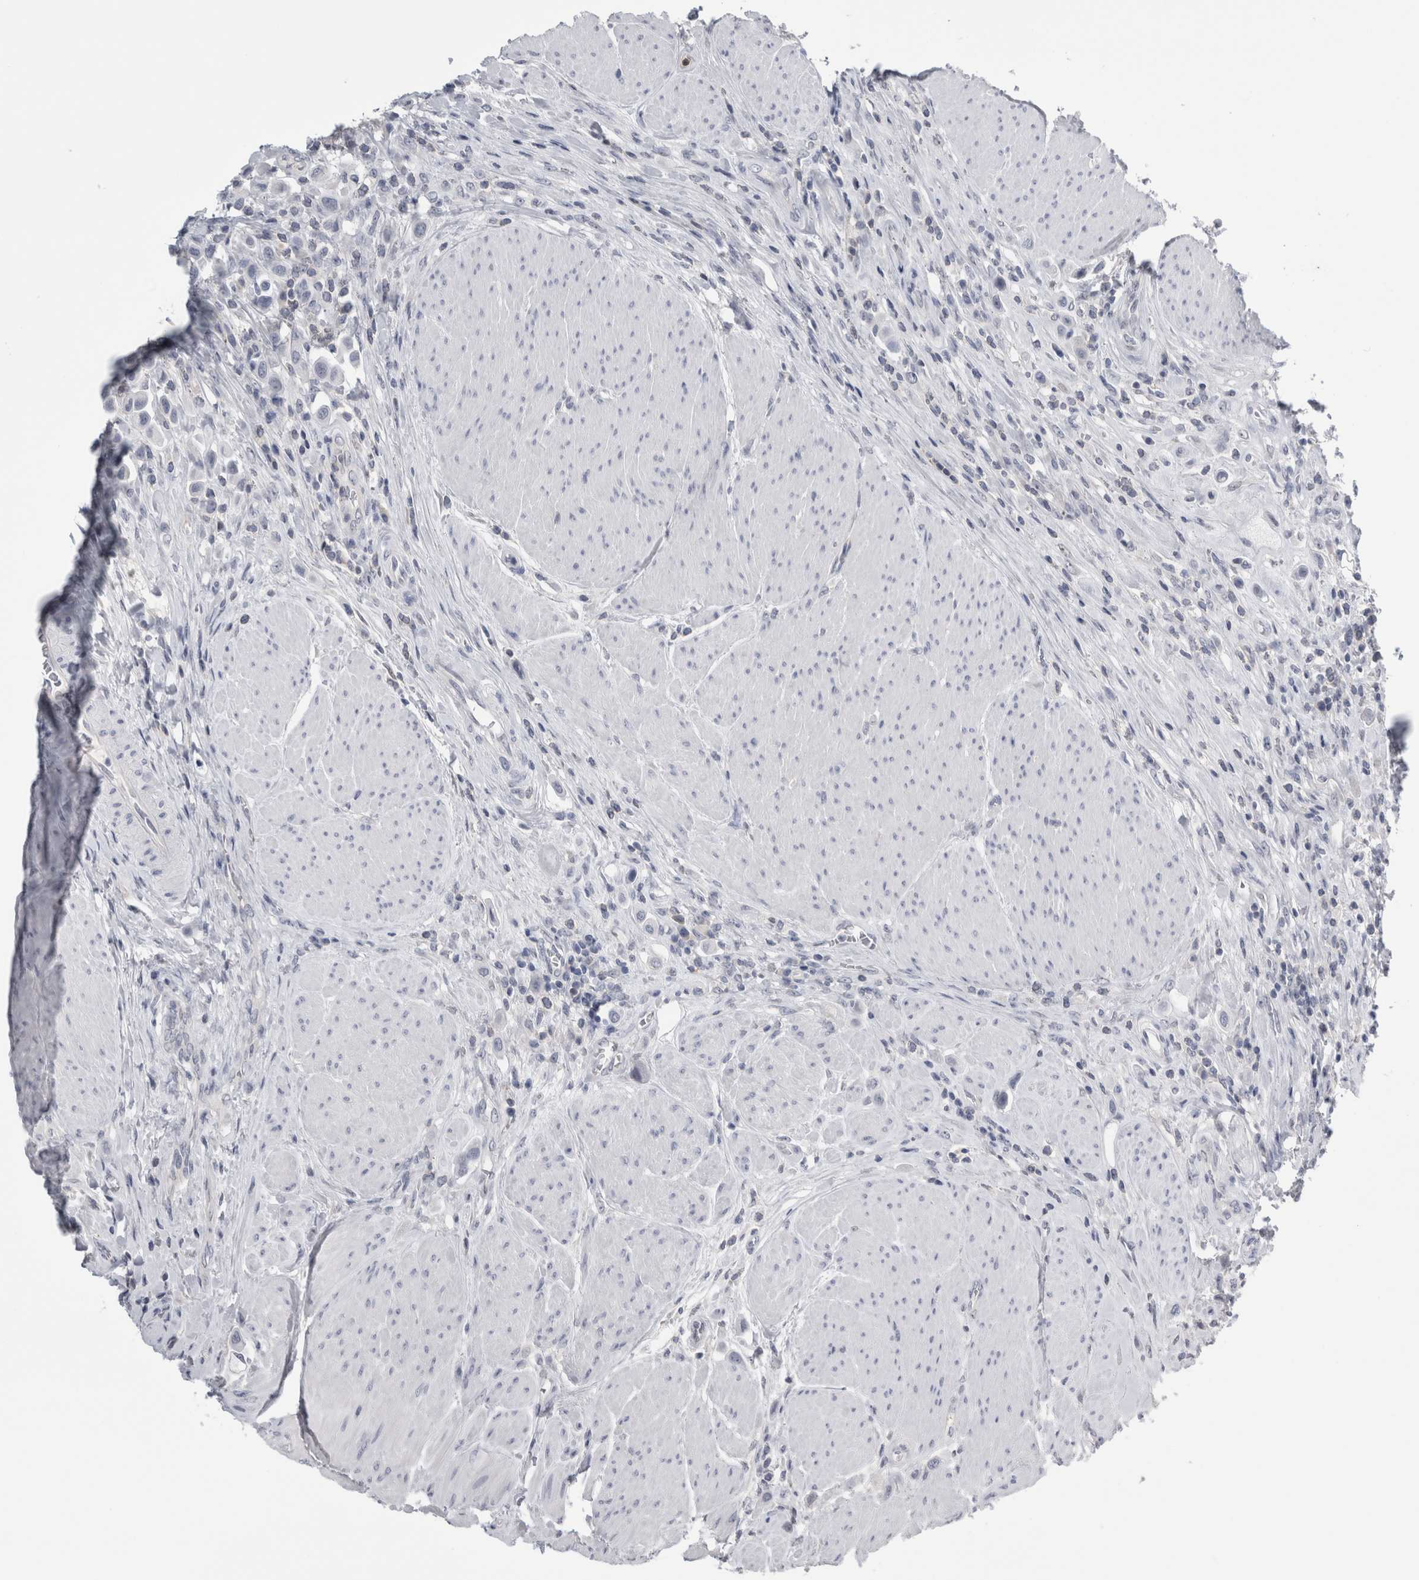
{"staining": {"intensity": "negative", "quantity": "none", "location": "none"}, "tissue": "urothelial cancer", "cell_type": "Tumor cells", "image_type": "cancer", "snomed": [{"axis": "morphology", "description": "Urothelial carcinoma, High grade"}, {"axis": "topography", "description": "Urinary bladder"}], "caption": "IHC micrograph of urothelial carcinoma (high-grade) stained for a protein (brown), which displays no expression in tumor cells.", "gene": "ANKFY1", "patient": {"sex": "male", "age": 50}}